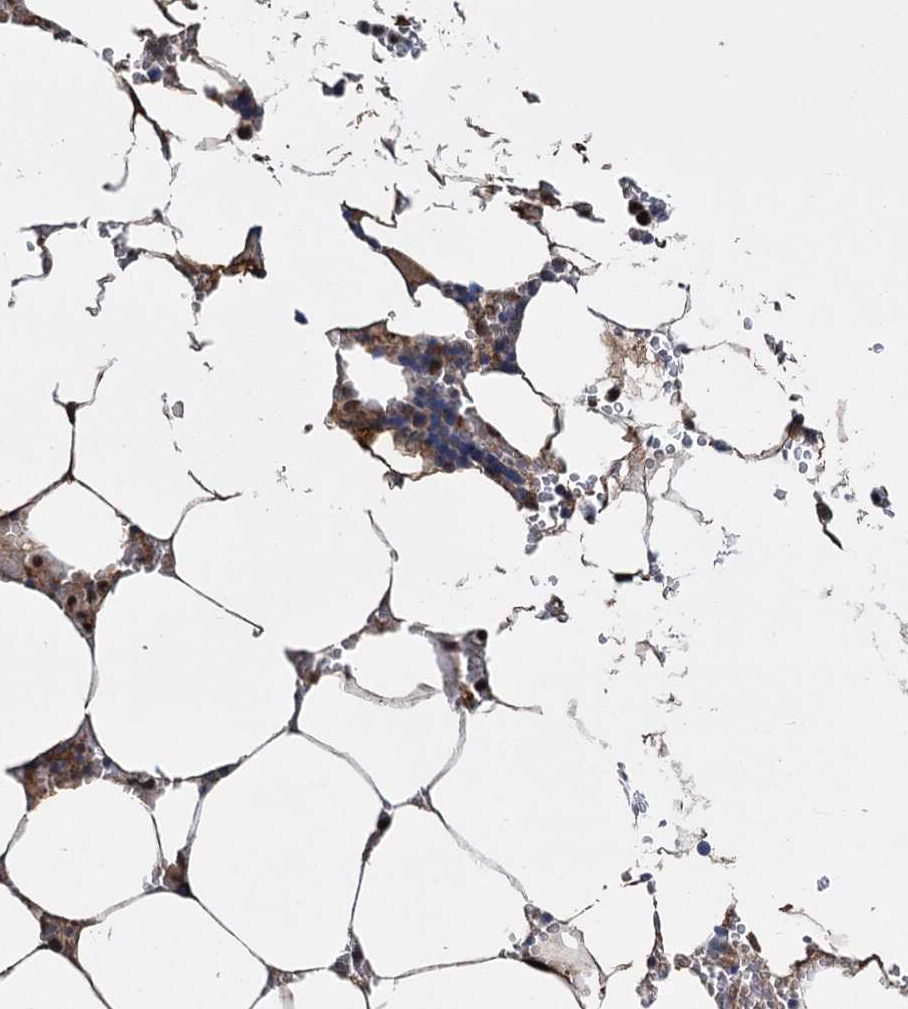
{"staining": {"intensity": "moderate", "quantity": "<25%", "location": "cytoplasmic/membranous,nuclear"}, "tissue": "bone marrow", "cell_type": "Hematopoietic cells", "image_type": "normal", "snomed": [{"axis": "morphology", "description": "Normal tissue, NOS"}, {"axis": "topography", "description": "Bone marrow"}], "caption": "A photomicrograph of human bone marrow stained for a protein shows moderate cytoplasmic/membranous,nuclear brown staining in hematopoietic cells. (DAB = brown stain, brightfield microscopy at high magnification).", "gene": "GAL3ST4", "patient": {"sex": "male", "age": 70}}